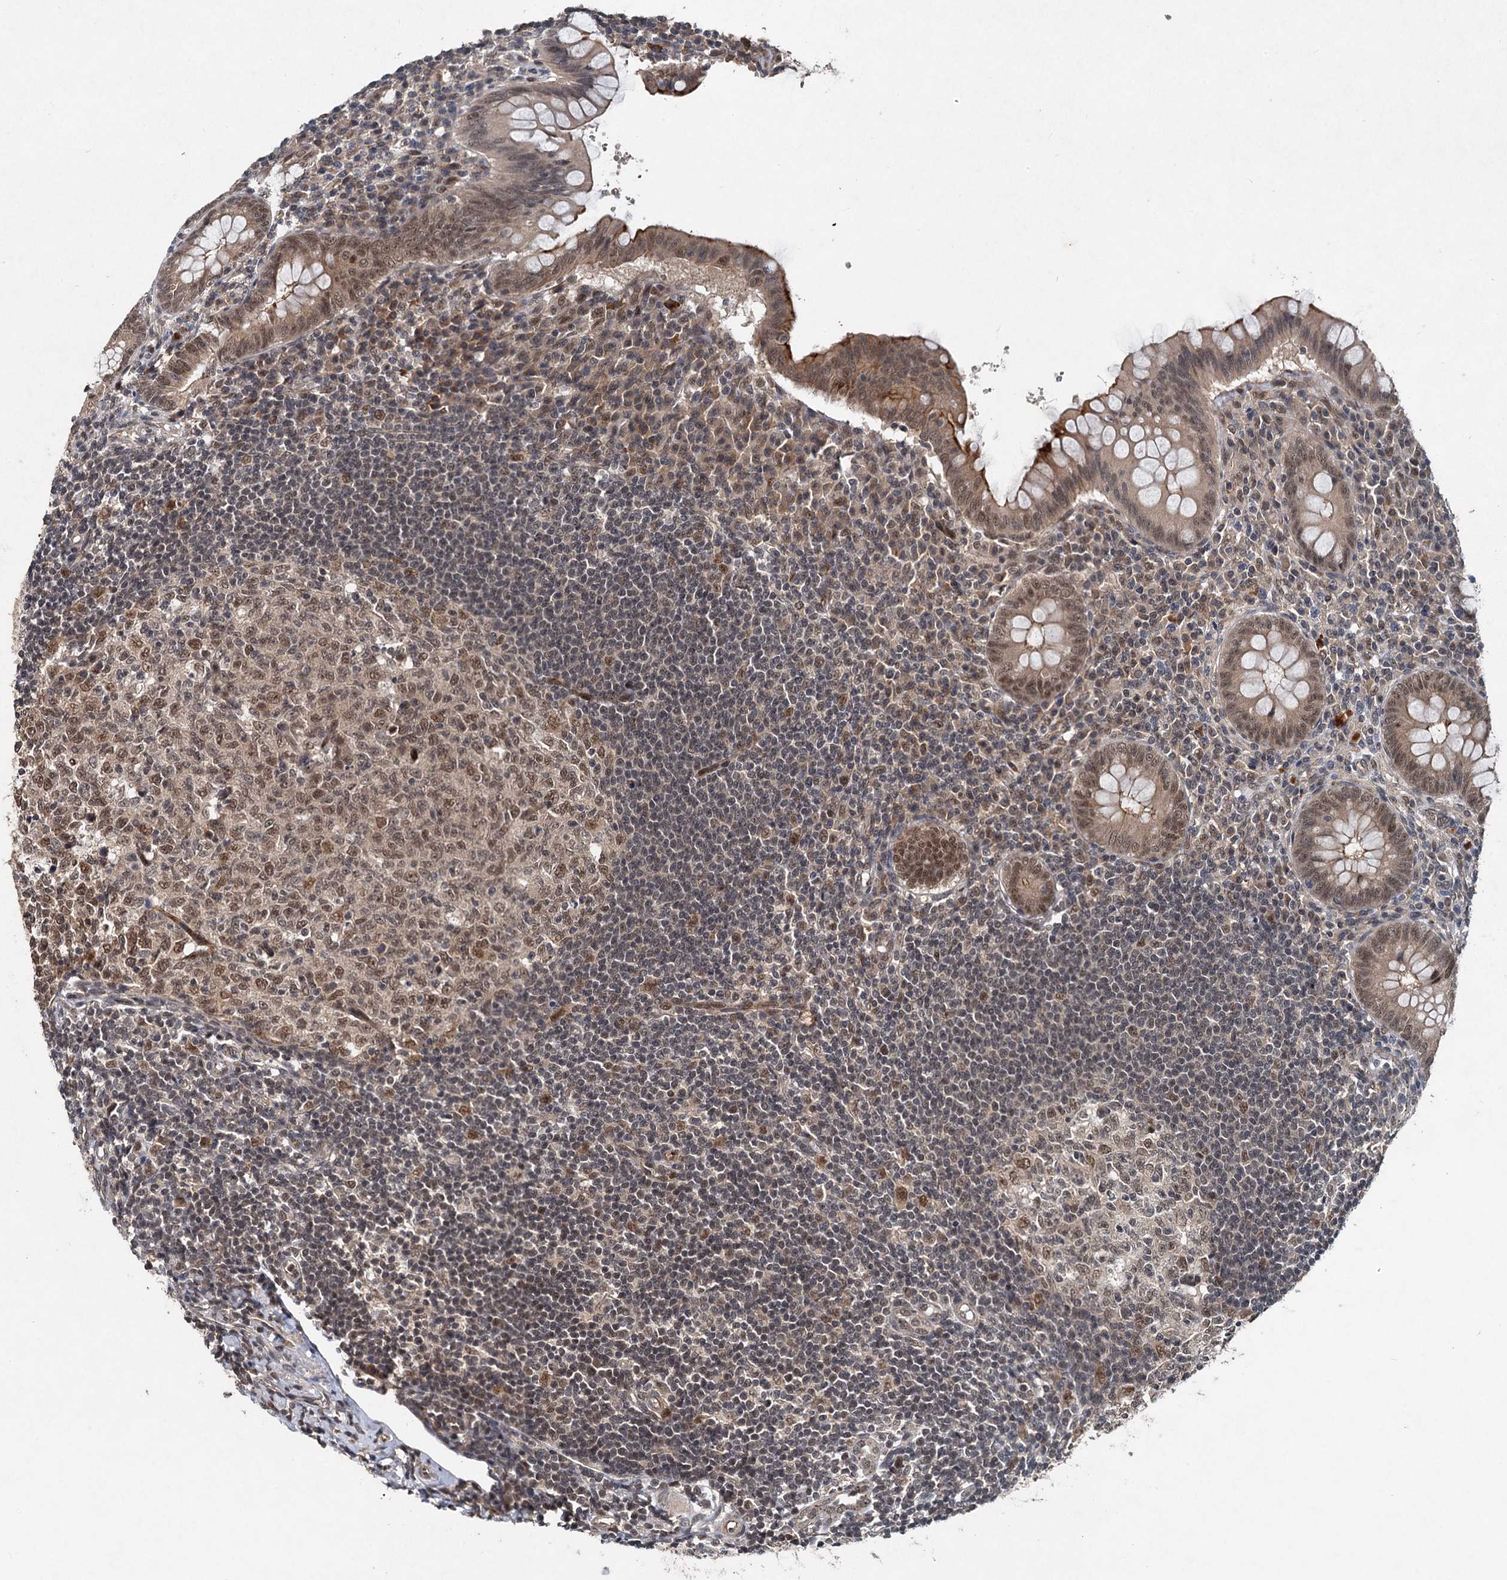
{"staining": {"intensity": "moderate", "quantity": ">75%", "location": "cytoplasmic/membranous,nuclear"}, "tissue": "appendix", "cell_type": "Glandular cells", "image_type": "normal", "snomed": [{"axis": "morphology", "description": "Normal tissue, NOS"}, {"axis": "topography", "description": "Appendix"}], "caption": "A micrograph showing moderate cytoplasmic/membranous,nuclear expression in about >75% of glandular cells in normal appendix, as visualized by brown immunohistochemical staining.", "gene": "RITA1", "patient": {"sex": "female", "age": 33}}